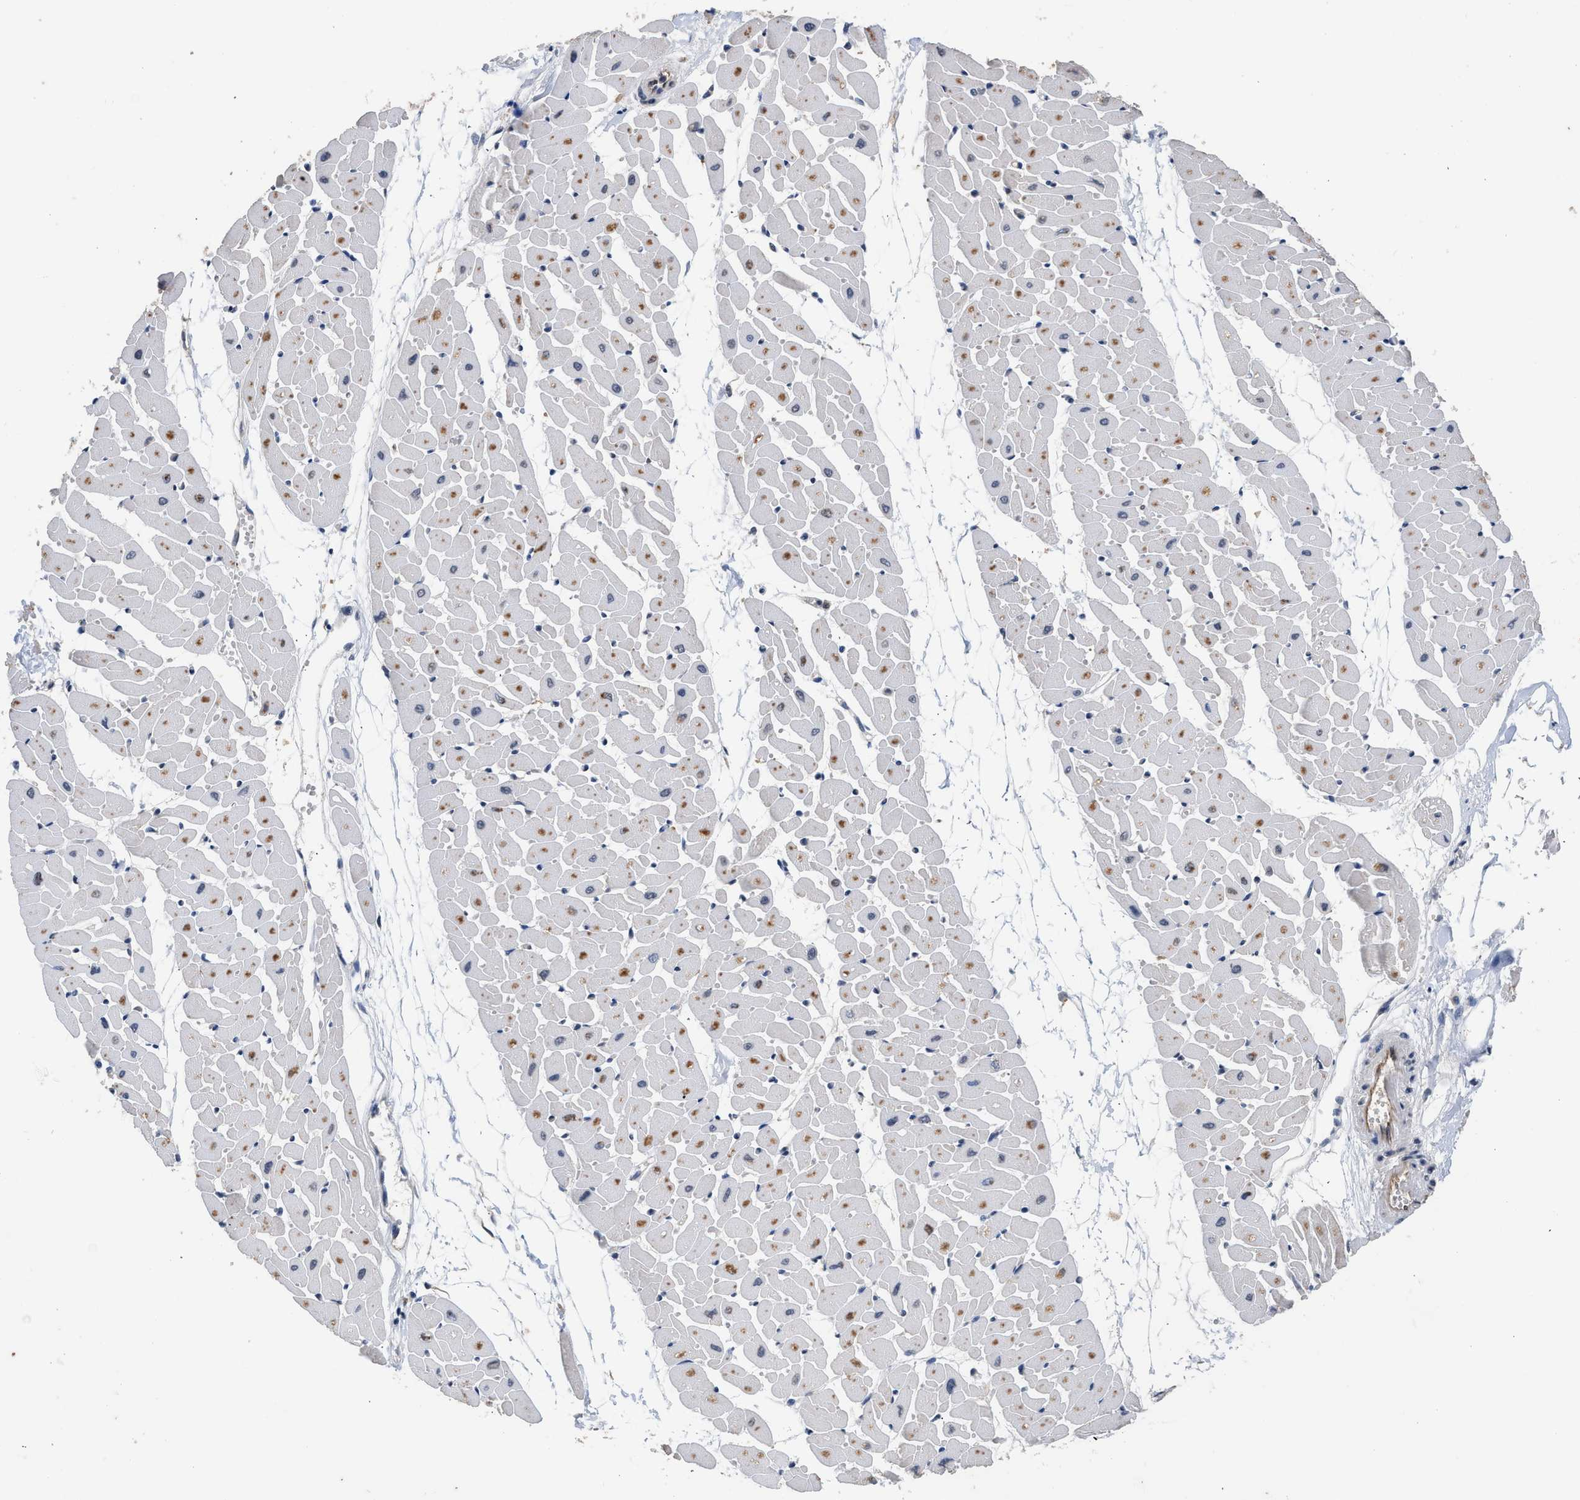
{"staining": {"intensity": "moderate", "quantity": "25%-75%", "location": "cytoplasmic/membranous"}, "tissue": "heart muscle", "cell_type": "Cardiomyocytes", "image_type": "normal", "snomed": [{"axis": "morphology", "description": "Normal tissue, NOS"}, {"axis": "topography", "description": "Heart"}], "caption": "A brown stain labels moderate cytoplasmic/membranous expression of a protein in cardiomyocytes of unremarkable human heart muscle.", "gene": "CSF3R", "patient": {"sex": "female", "age": 19}}